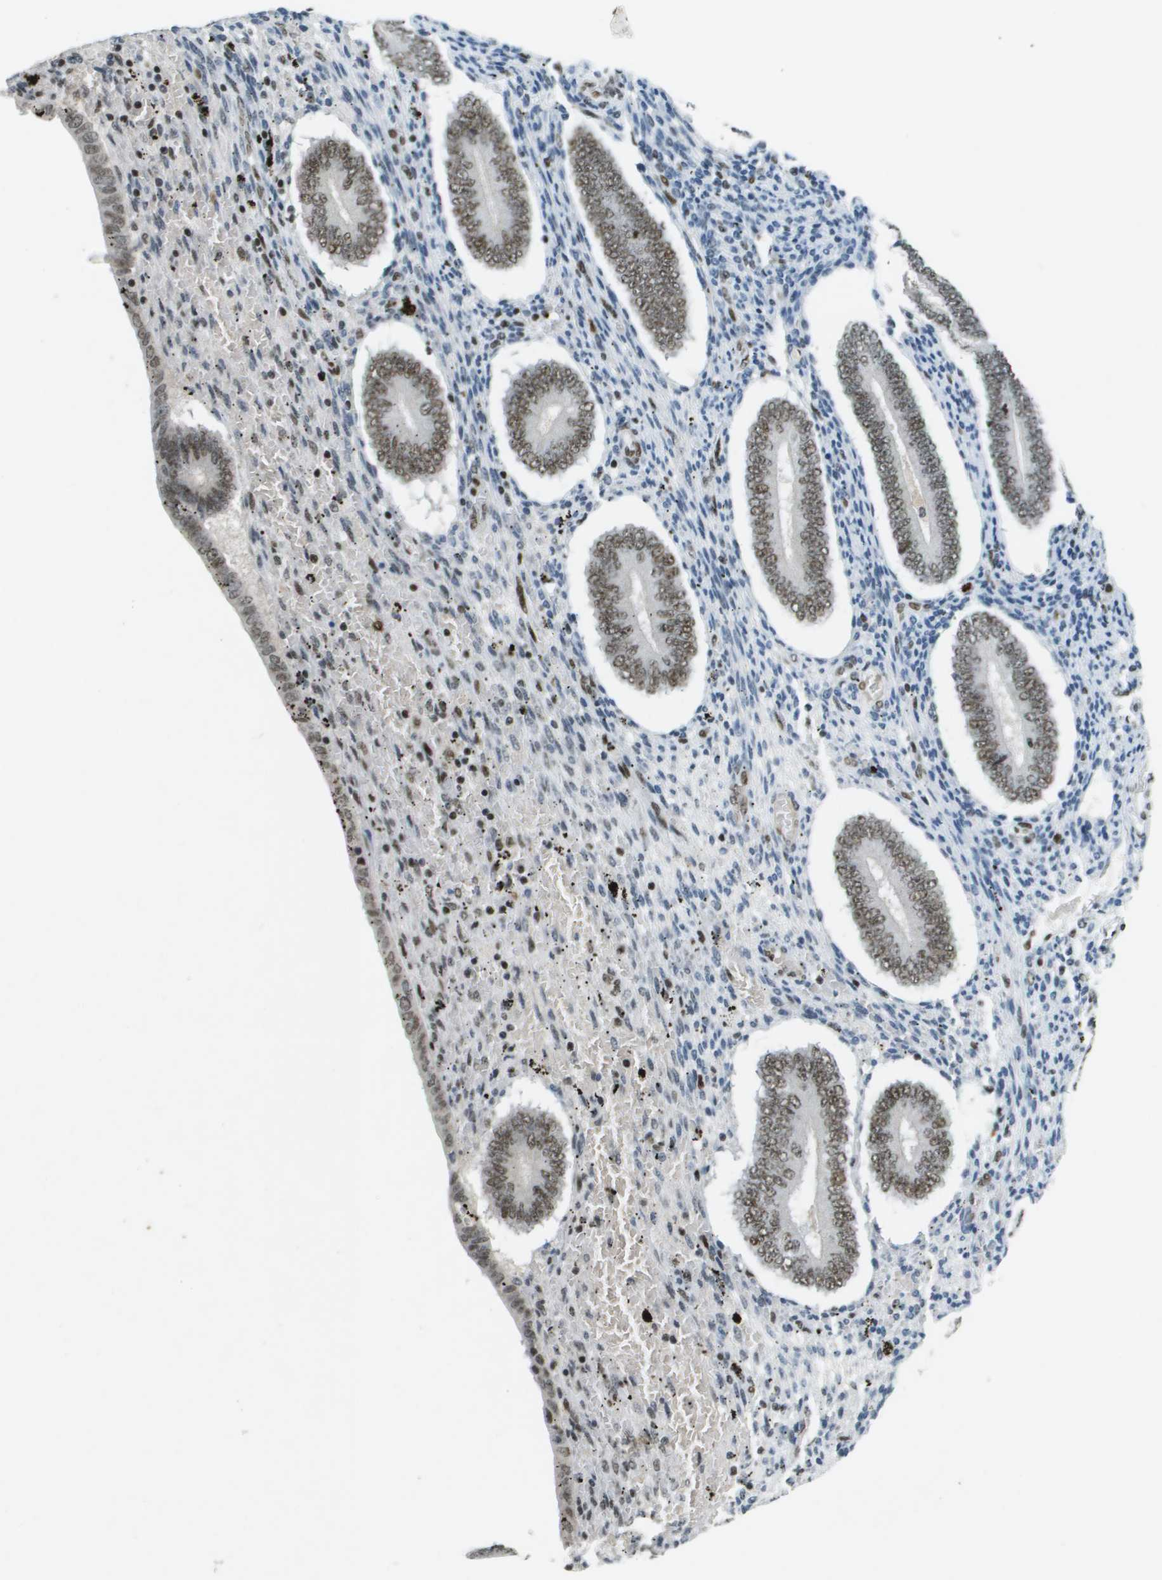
{"staining": {"intensity": "moderate", "quantity": "<25%", "location": "nuclear"}, "tissue": "endometrium", "cell_type": "Cells in endometrial stroma", "image_type": "normal", "snomed": [{"axis": "morphology", "description": "Normal tissue, NOS"}, {"axis": "topography", "description": "Endometrium"}], "caption": "This image displays immunohistochemistry staining of unremarkable endometrium, with low moderate nuclear positivity in about <25% of cells in endometrial stroma.", "gene": "IRF7", "patient": {"sex": "female", "age": 42}}